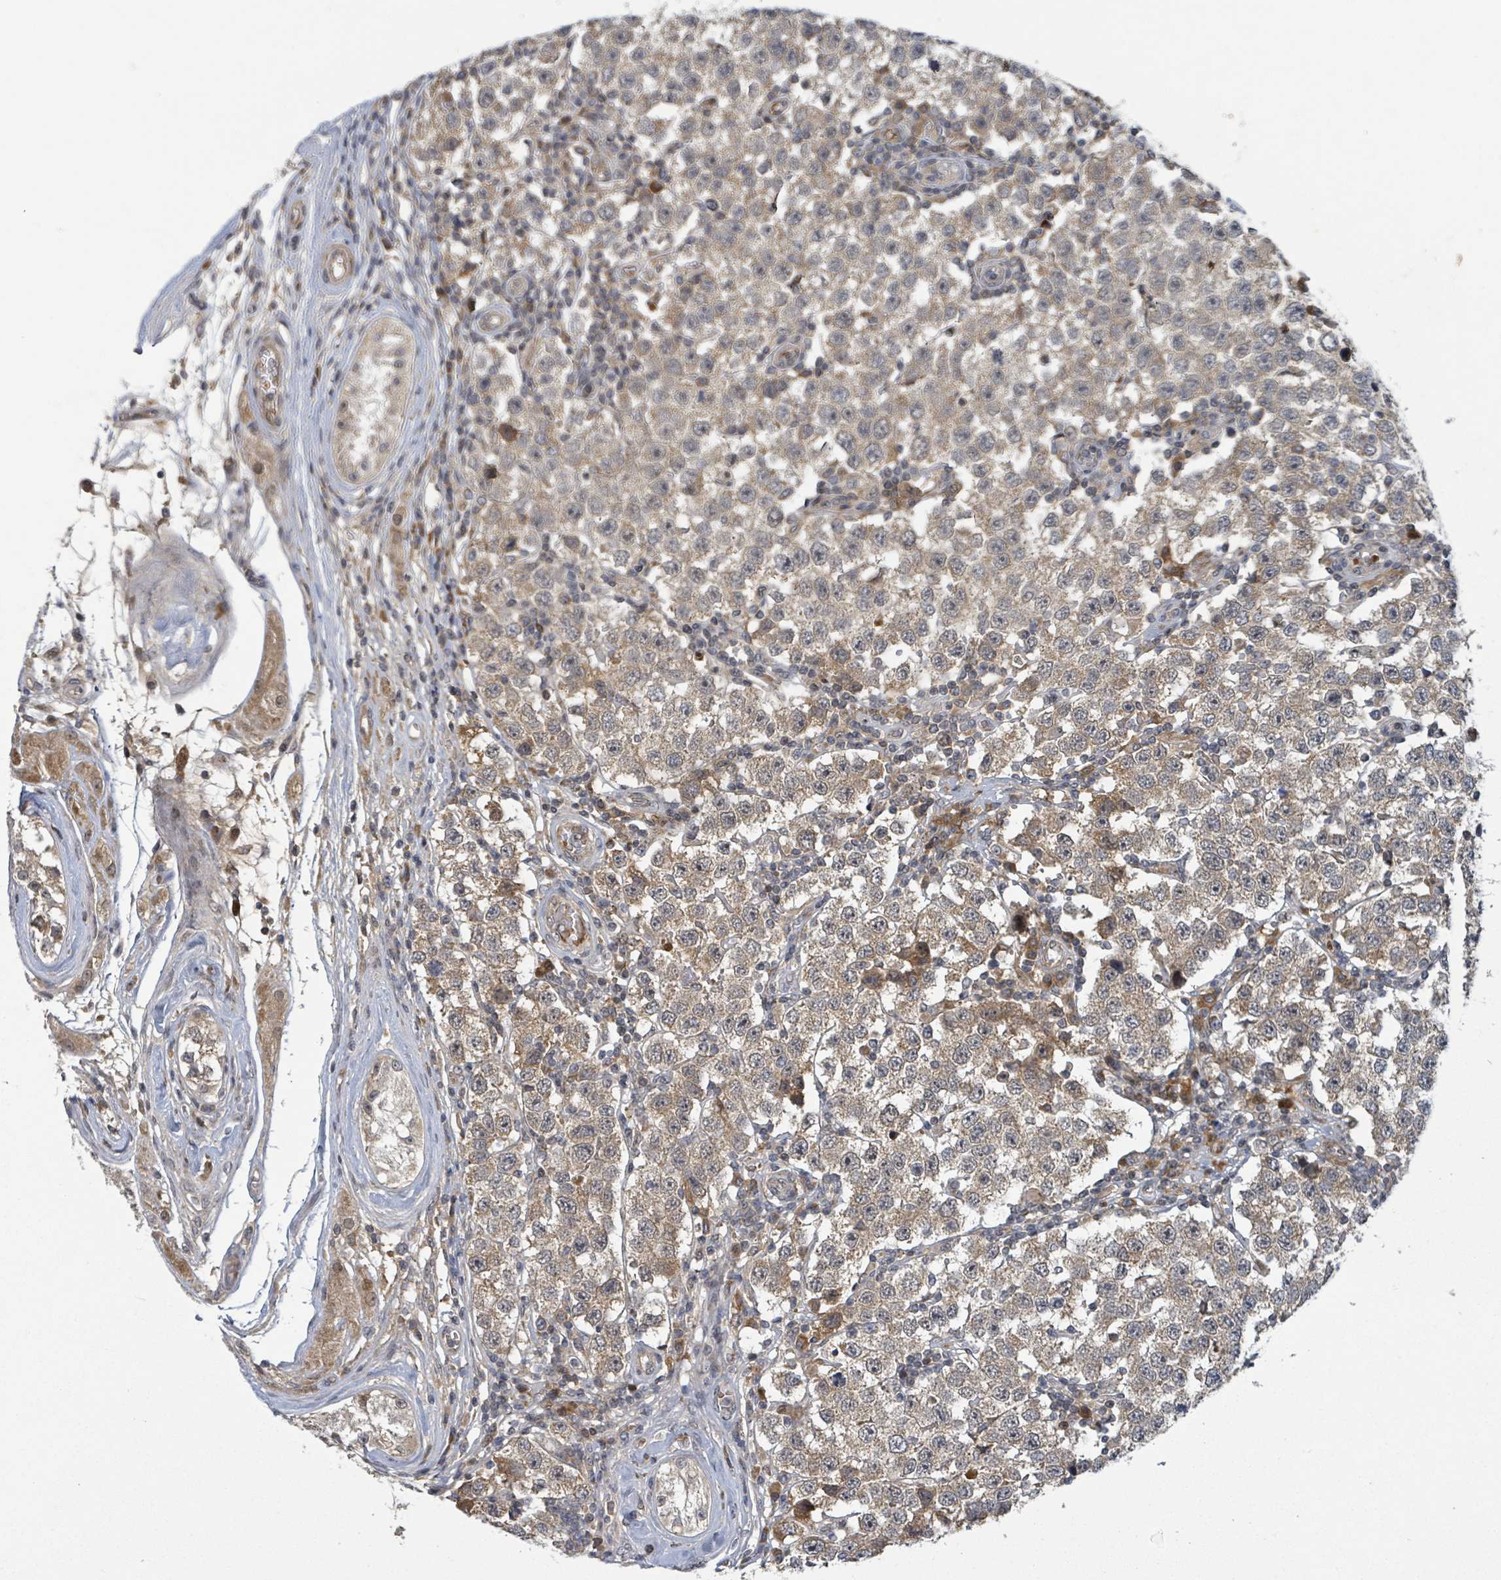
{"staining": {"intensity": "weak", "quantity": ">75%", "location": "cytoplasmic/membranous"}, "tissue": "testis cancer", "cell_type": "Tumor cells", "image_type": "cancer", "snomed": [{"axis": "morphology", "description": "Seminoma, NOS"}, {"axis": "topography", "description": "Testis"}], "caption": "Human seminoma (testis) stained for a protein (brown) exhibits weak cytoplasmic/membranous positive positivity in about >75% of tumor cells.", "gene": "ITGA11", "patient": {"sex": "male", "age": 34}}